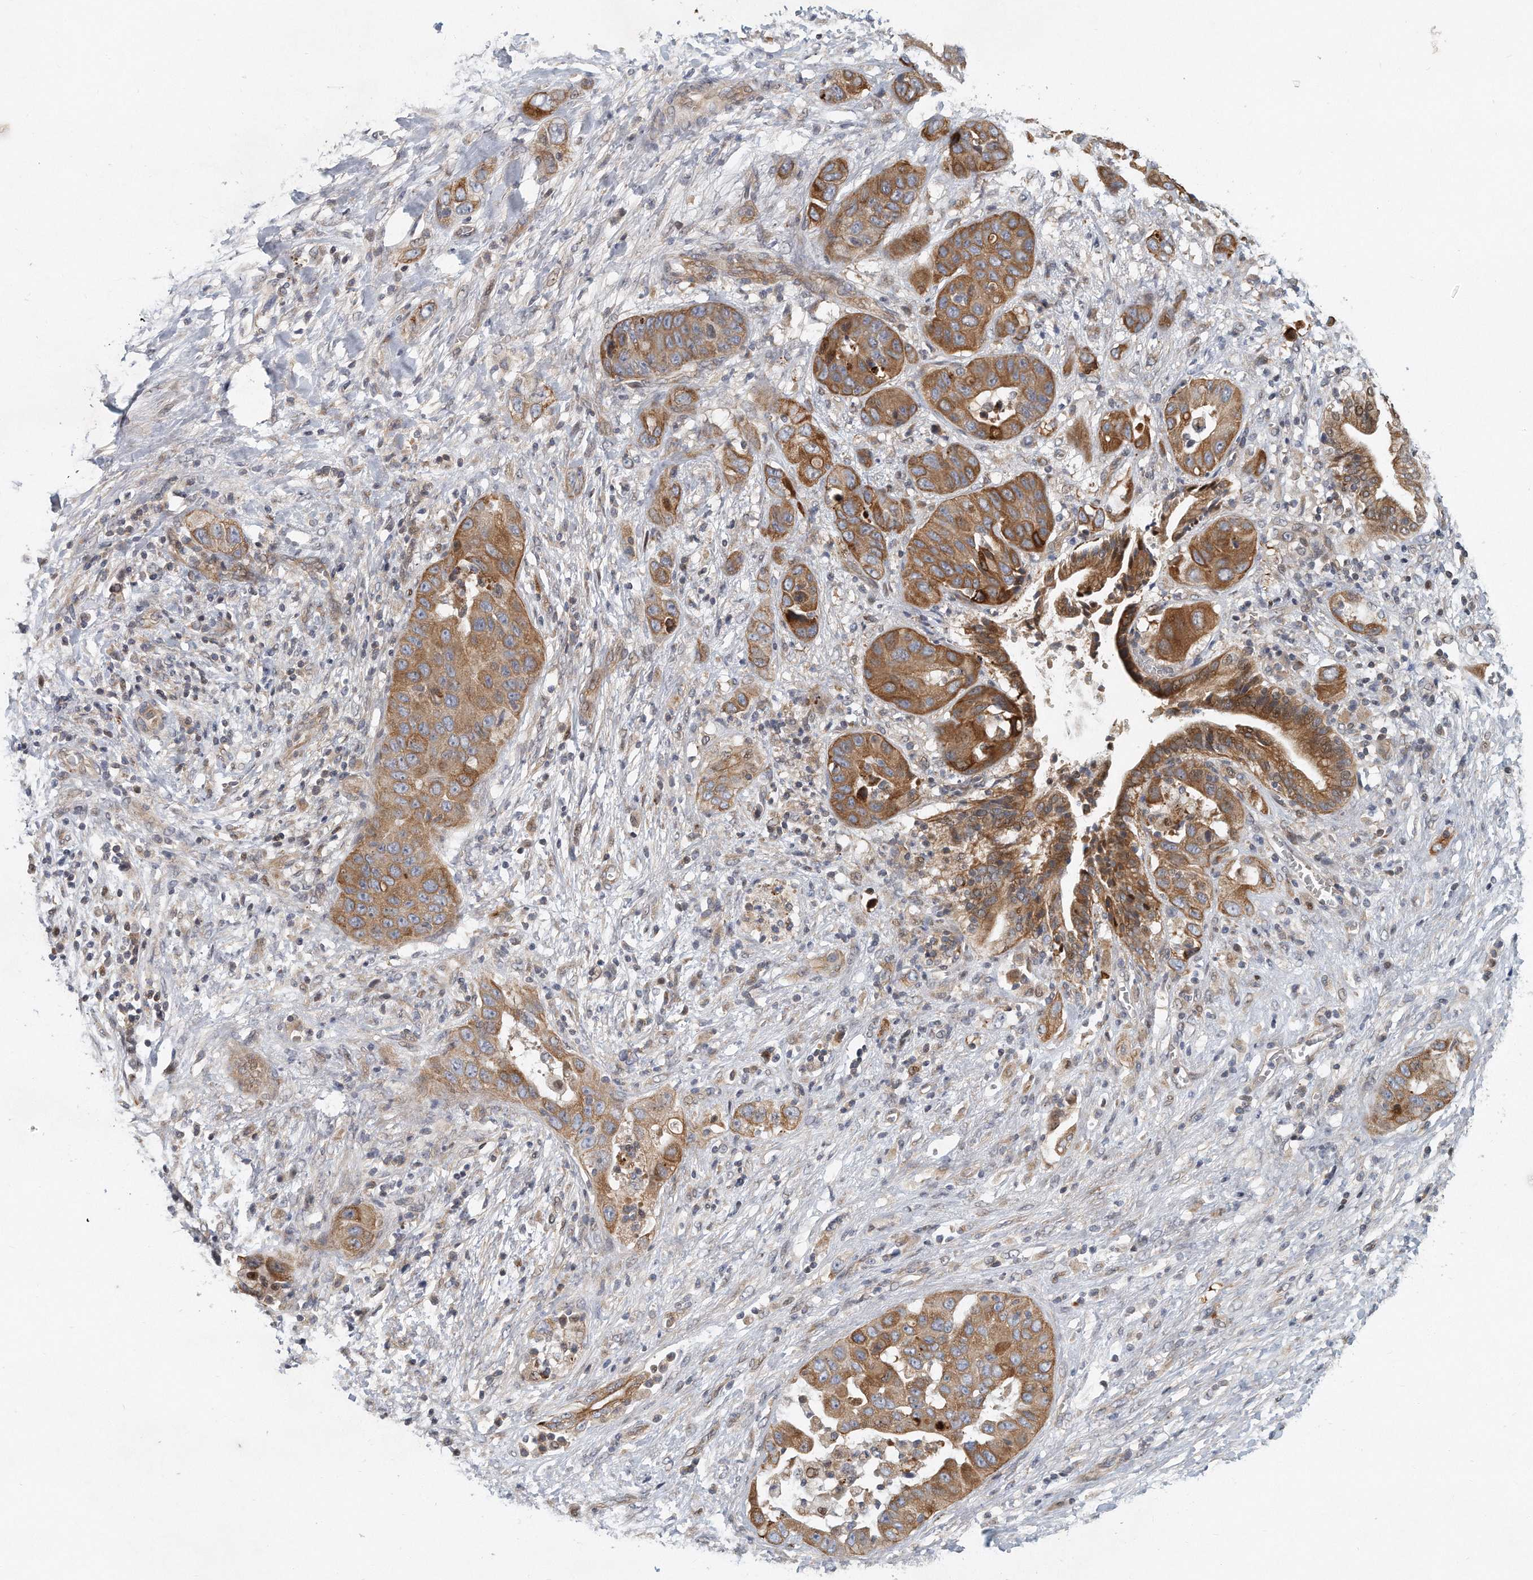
{"staining": {"intensity": "moderate", "quantity": ">75%", "location": "cytoplasmic/membranous"}, "tissue": "liver cancer", "cell_type": "Tumor cells", "image_type": "cancer", "snomed": [{"axis": "morphology", "description": "Cholangiocarcinoma"}, {"axis": "topography", "description": "Liver"}], "caption": "This is a micrograph of immunohistochemistry (IHC) staining of cholangiocarcinoma (liver), which shows moderate expression in the cytoplasmic/membranous of tumor cells.", "gene": "PCDH8", "patient": {"sex": "female", "age": 52}}